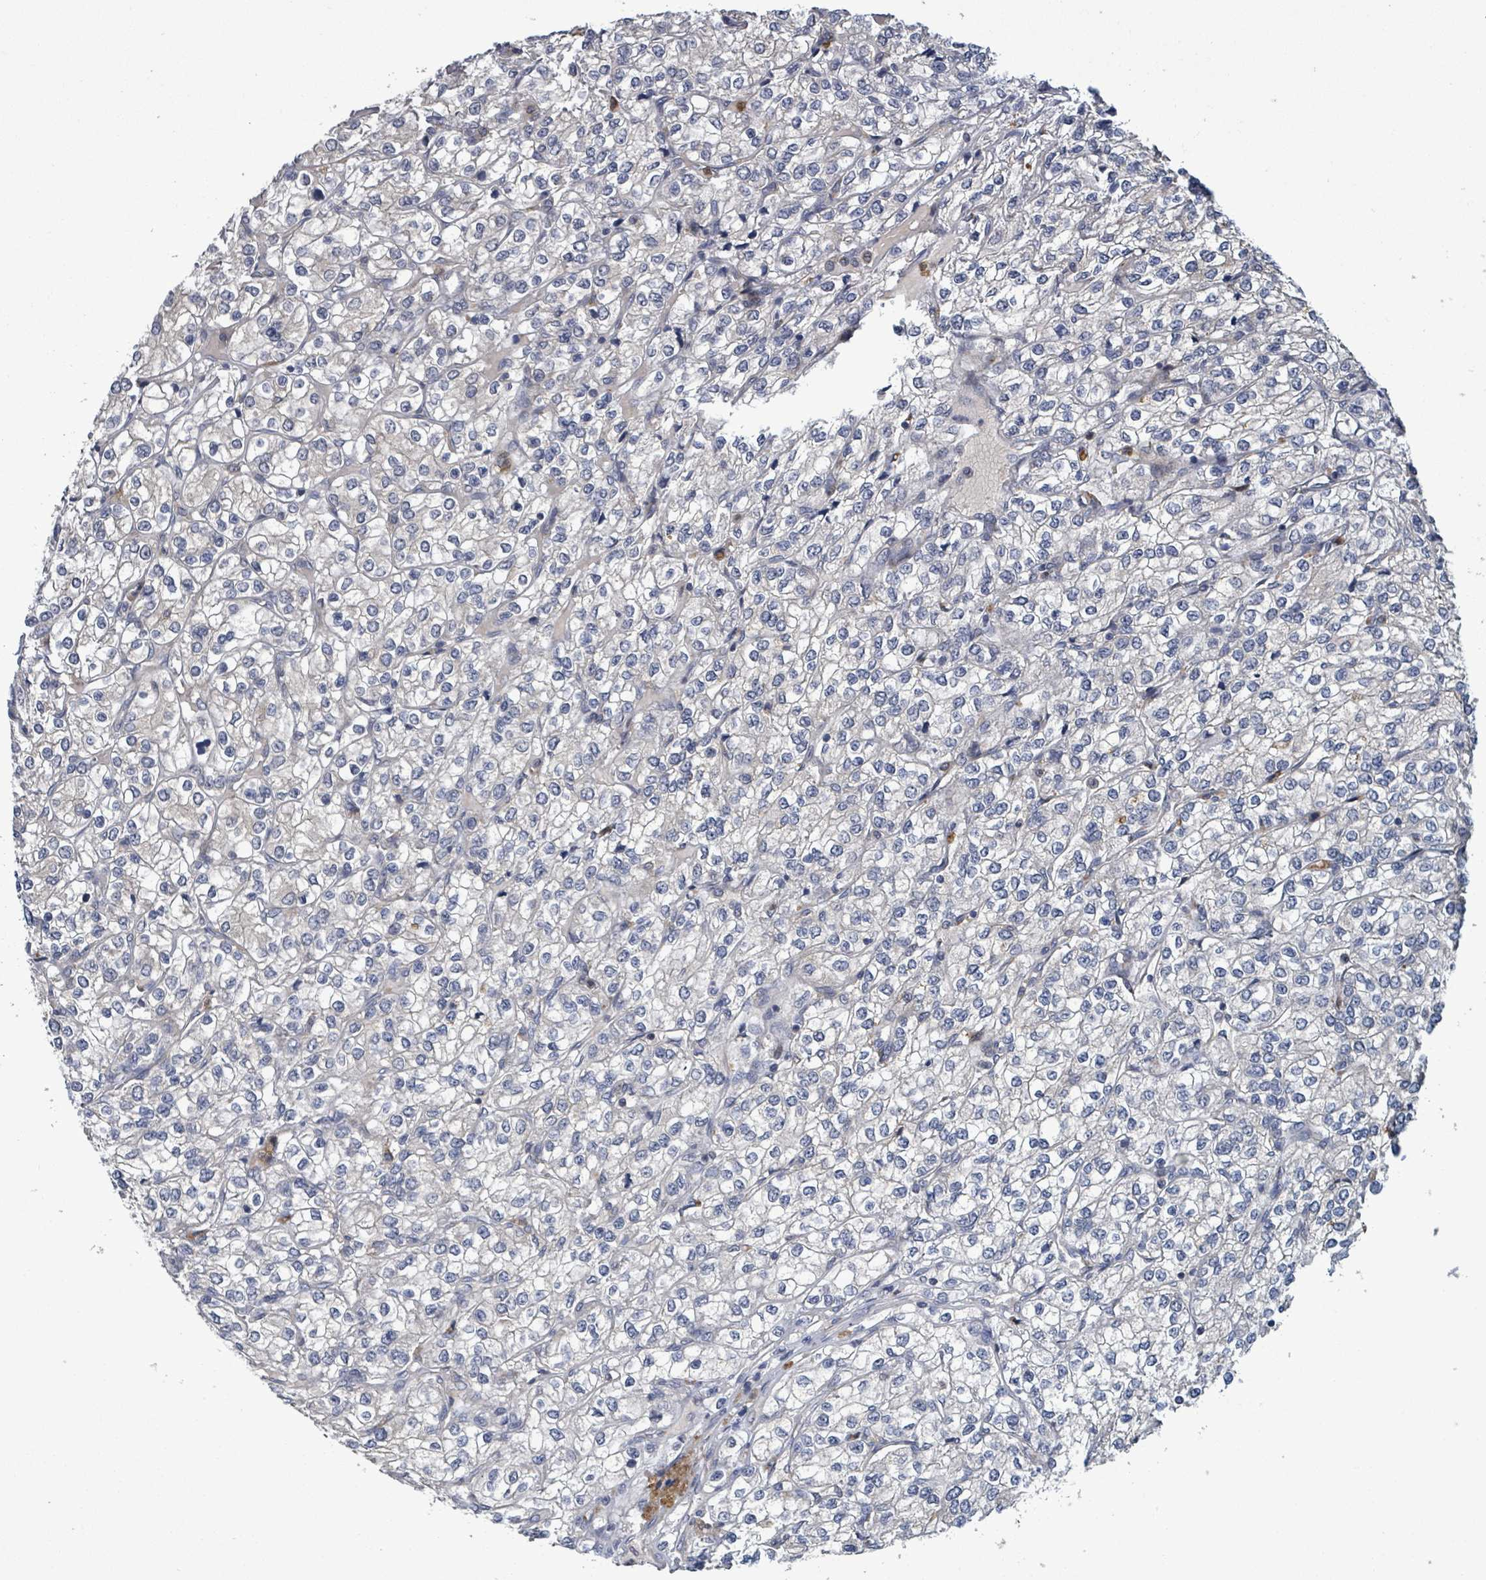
{"staining": {"intensity": "negative", "quantity": "none", "location": "none"}, "tissue": "renal cancer", "cell_type": "Tumor cells", "image_type": "cancer", "snomed": [{"axis": "morphology", "description": "Adenocarcinoma, NOS"}, {"axis": "topography", "description": "Kidney"}], "caption": "Tumor cells show no significant staining in renal cancer. (DAB immunohistochemistry (IHC) visualized using brightfield microscopy, high magnification).", "gene": "SERPINE3", "patient": {"sex": "male", "age": 80}}